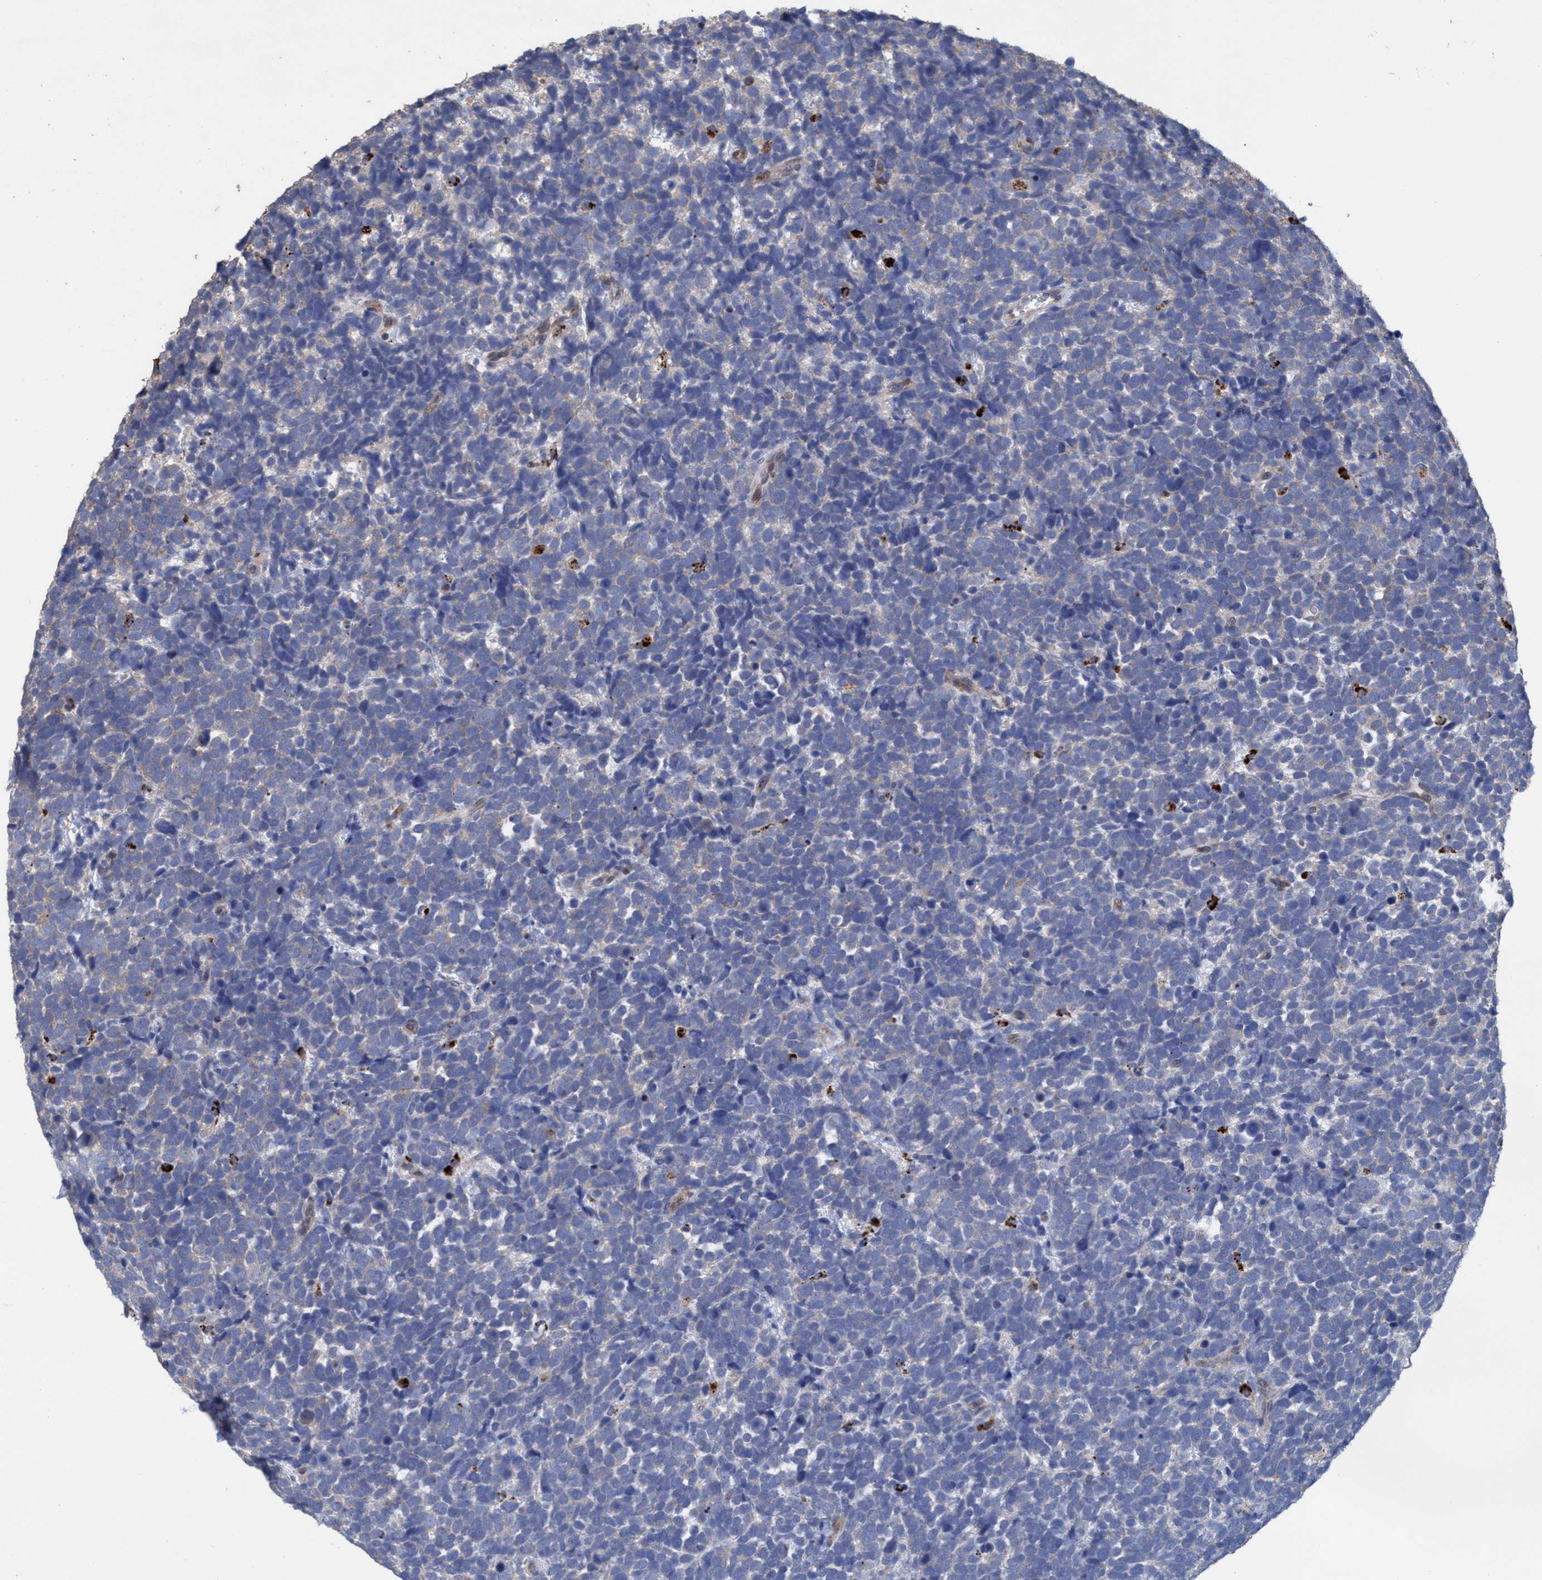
{"staining": {"intensity": "negative", "quantity": "none", "location": "none"}, "tissue": "urothelial cancer", "cell_type": "Tumor cells", "image_type": "cancer", "snomed": [{"axis": "morphology", "description": "Urothelial carcinoma, High grade"}, {"axis": "topography", "description": "Urinary bladder"}], "caption": "IHC photomicrograph of neoplastic tissue: urothelial cancer stained with DAB shows no significant protein staining in tumor cells.", "gene": "BBS9", "patient": {"sex": "female", "age": 82}}